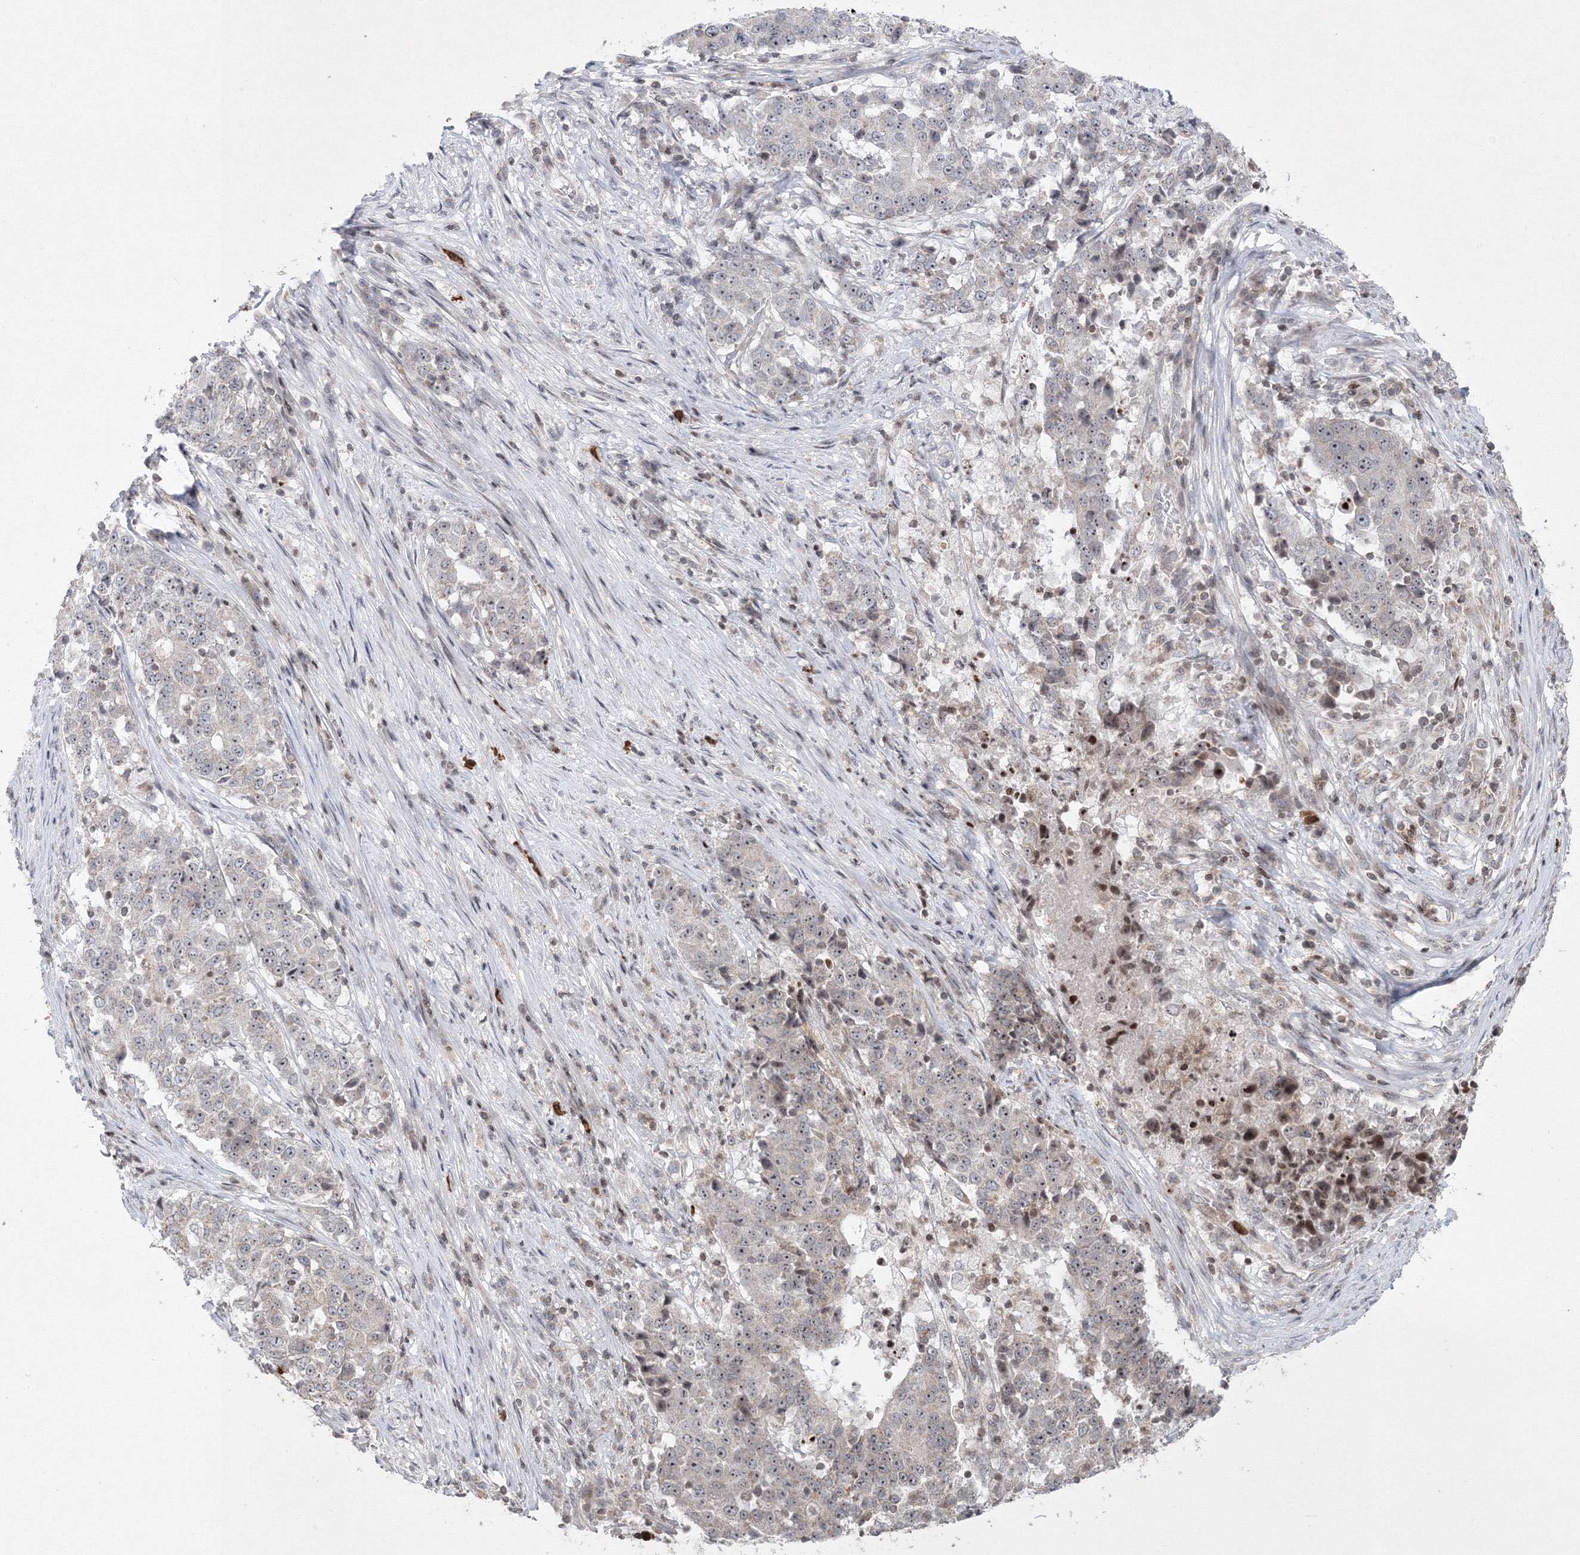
{"staining": {"intensity": "weak", "quantity": "25%-75%", "location": "cytoplasmic/membranous,nuclear"}, "tissue": "stomach cancer", "cell_type": "Tumor cells", "image_type": "cancer", "snomed": [{"axis": "morphology", "description": "Adenocarcinoma, NOS"}, {"axis": "topography", "description": "Stomach"}], "caption": "The histopathology image demonstrates a brown stain indicating the presence of a protein in the cytoplasmic/membranous and nuclear of tumor cells in stomach cancer.", "gene": "MKRN2", "patient": {"sex": "male", "age": 59}}